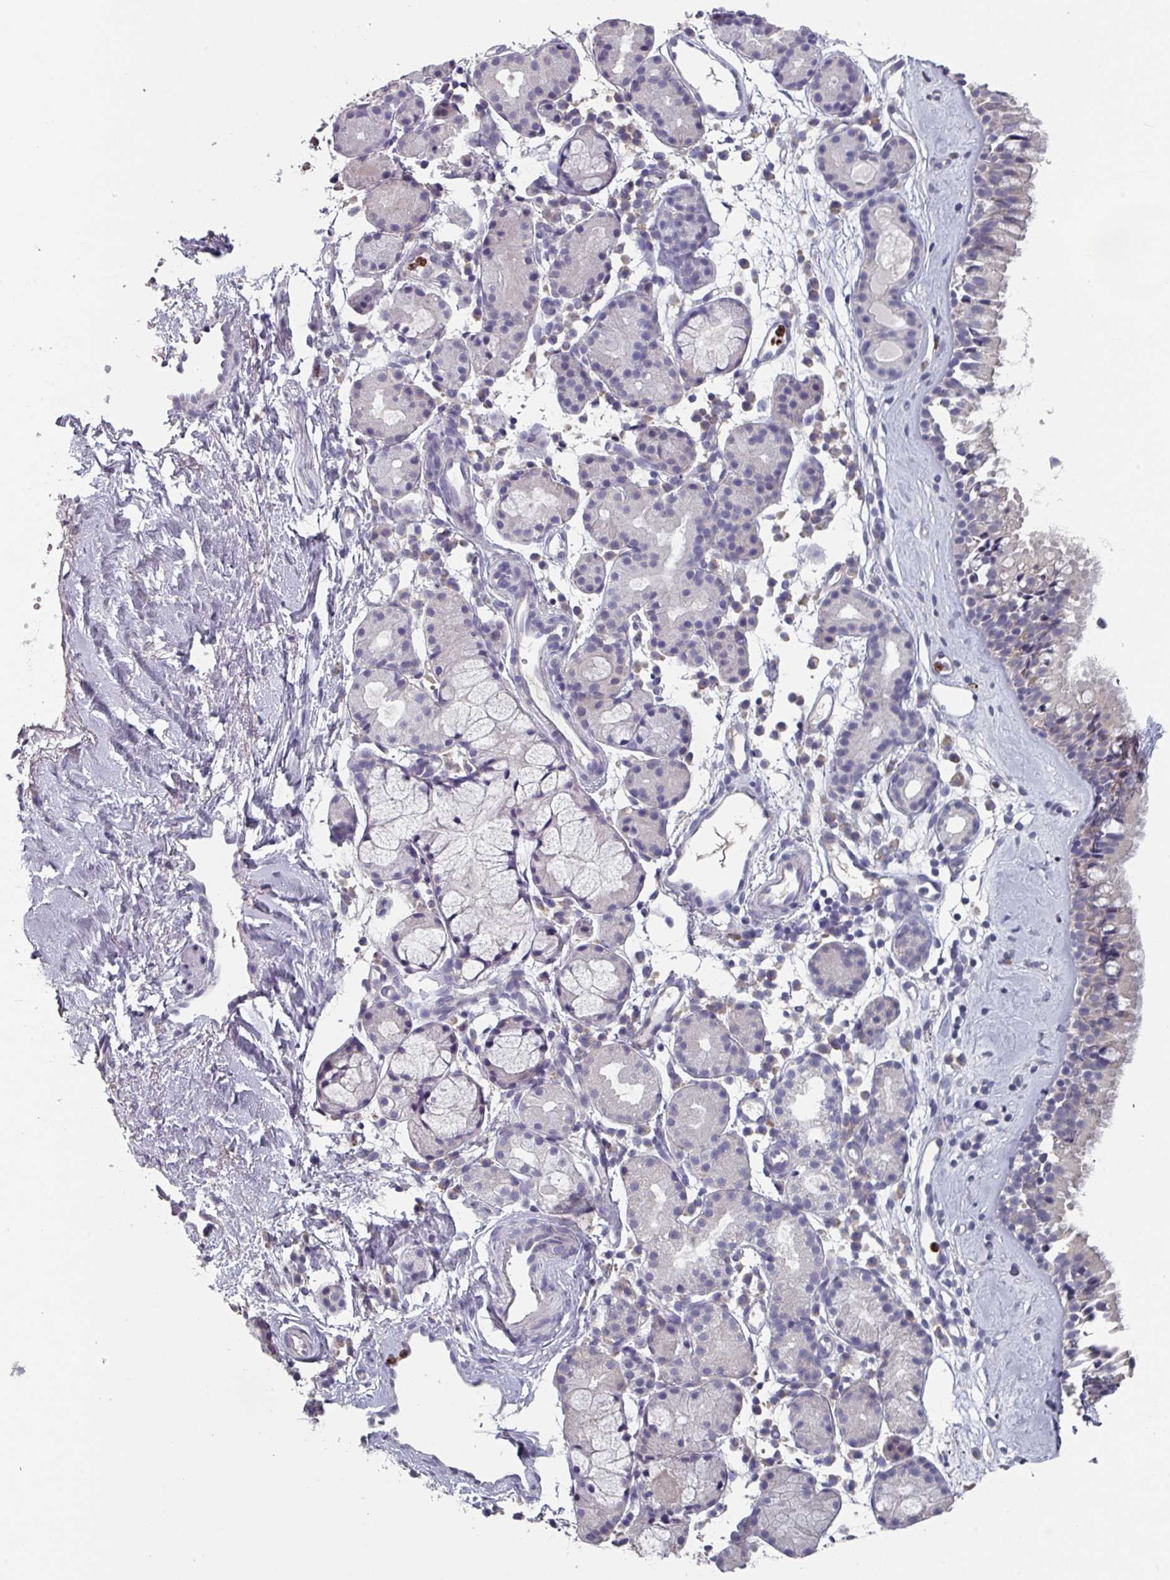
{"staining": {"intensity": "weak", "quantity": "<25%", "location": "cytoplasmic/membranous"}, "tissue": "nasopharynx", "cell_type": "Respiratory epithelial cells", "image_type": "normal", "snomed": [{"axis": "morphology", "description": "Normal tissue, NOS"}, {"axis": "topography", "description": "Nasopharynx"}], "caption": "An immunohistochemistry histopathology image of unremarkable nasopharynx is shown. There is no staining in respiratory epithelial cells of nasopharynx. (DAB IHC visualized using brightfield microscopy, high magnification).", "gene": "PRAMEF7", "patient": {"sex": "male", "age": 82}}